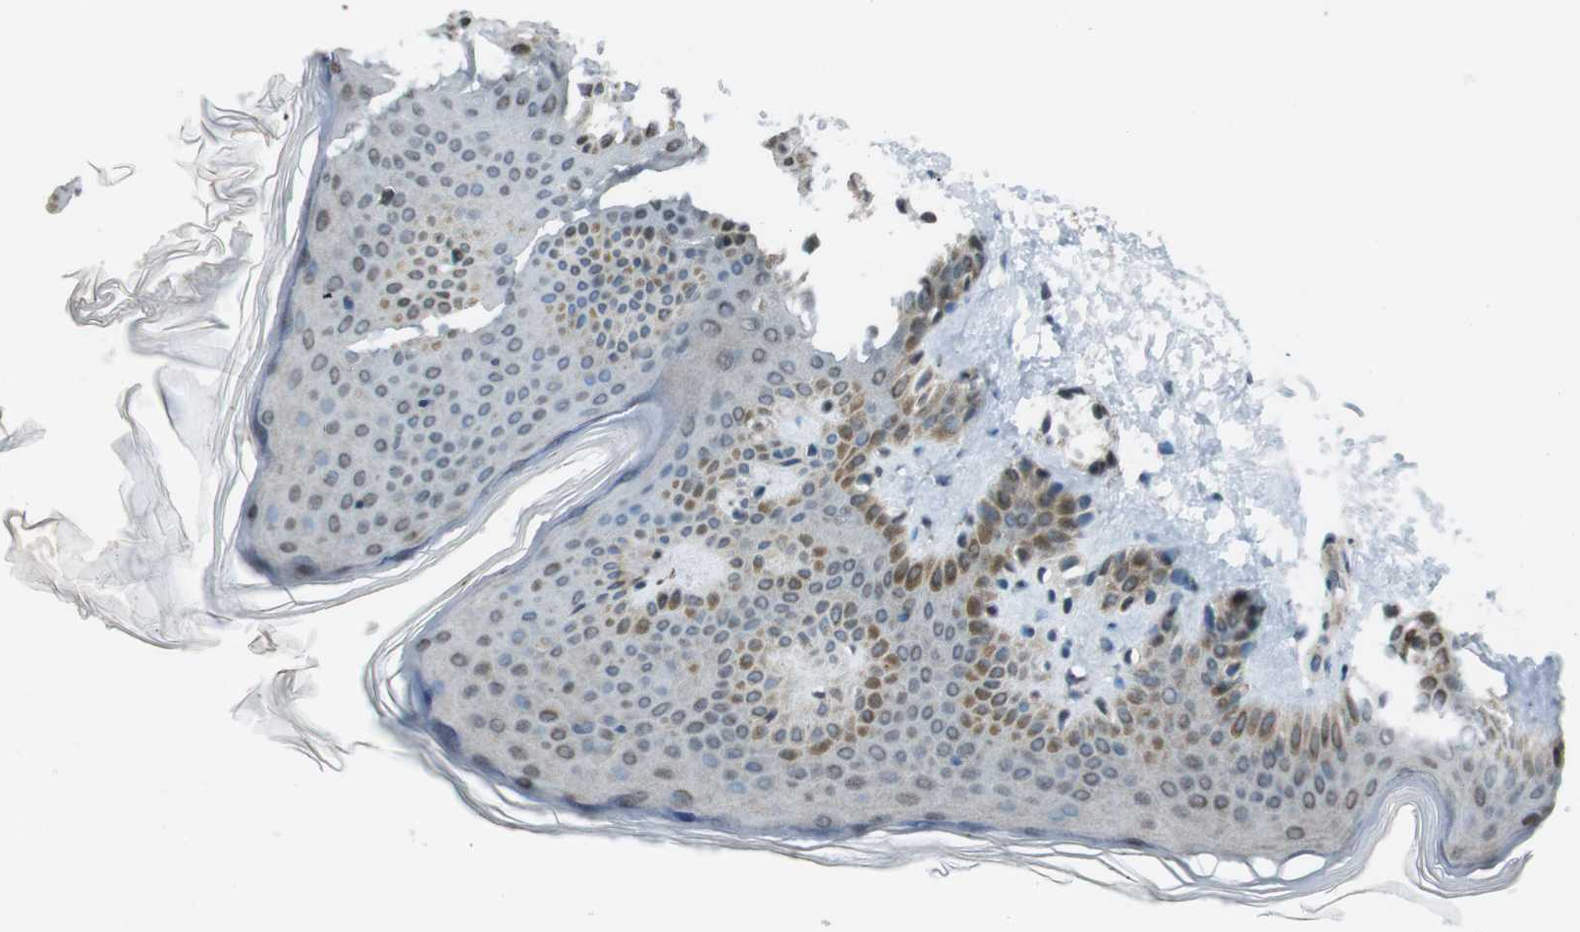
{"staining": {"intensity": "weak", "quantity": ">75%", "location": "cytoplasmic/membranous,nuclear"}, "tissue": "skin", "cell_type": "Fibroblasts", "image_type": "normal", "snomed": [{"axis": "morphology", "description": "Normal tissue, NOS"}, {"axis": "topography", "description": "Skin"}], "caption": "High-power microscopy captured an IHC histopathology image of benign skin, revealing weak cytoplasmic/membranous,nuclear expression in approximately >75% of fibroblasts.", "gene": "PBRM1", "patient": {"sex": "male", "age": 16}}